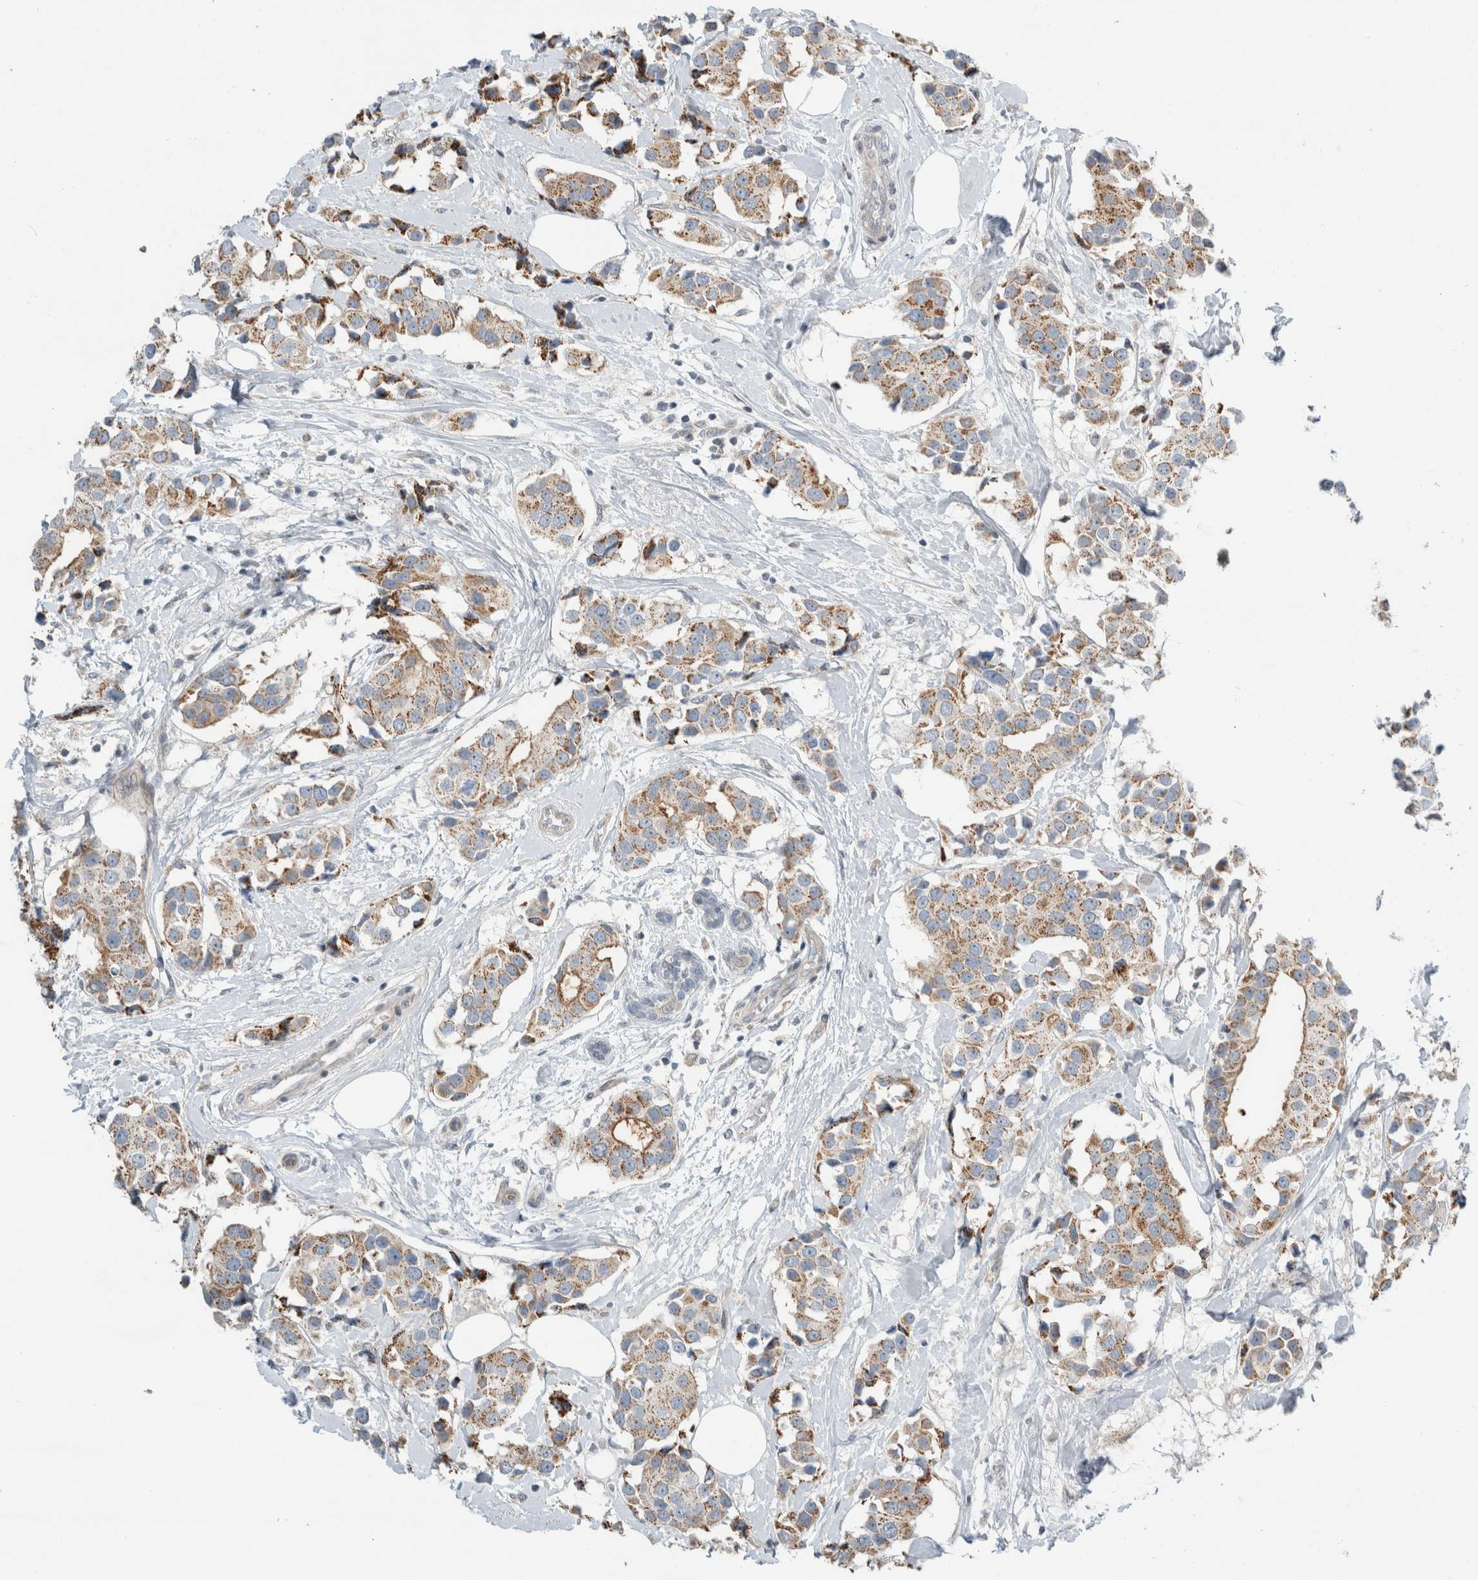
{"staining": {"intensity": "moderate", "quantity": ">75%", "location": "cytoplasmic/membranous"}, "tissue": "breast cancer", "cell_type": "Tumor cells", "image_type": "cancer", "snomed": [{"axis": "morphology", "description": "Normal tissue, NOS"}, {"axis": "morphology", "description": "Duct carcinoma"}, {"axis": "topography", "description": "Breast"}], "caption": "DAB (3,3'-diaminobenzidine) immunohistochemical staining of breast cancer reveals moderate cytoplasmic/membranous protein staining in approximately >75% of tumor cells.", "gene": "KPNA5", "patient": {"sex": "female", "age": 39}}